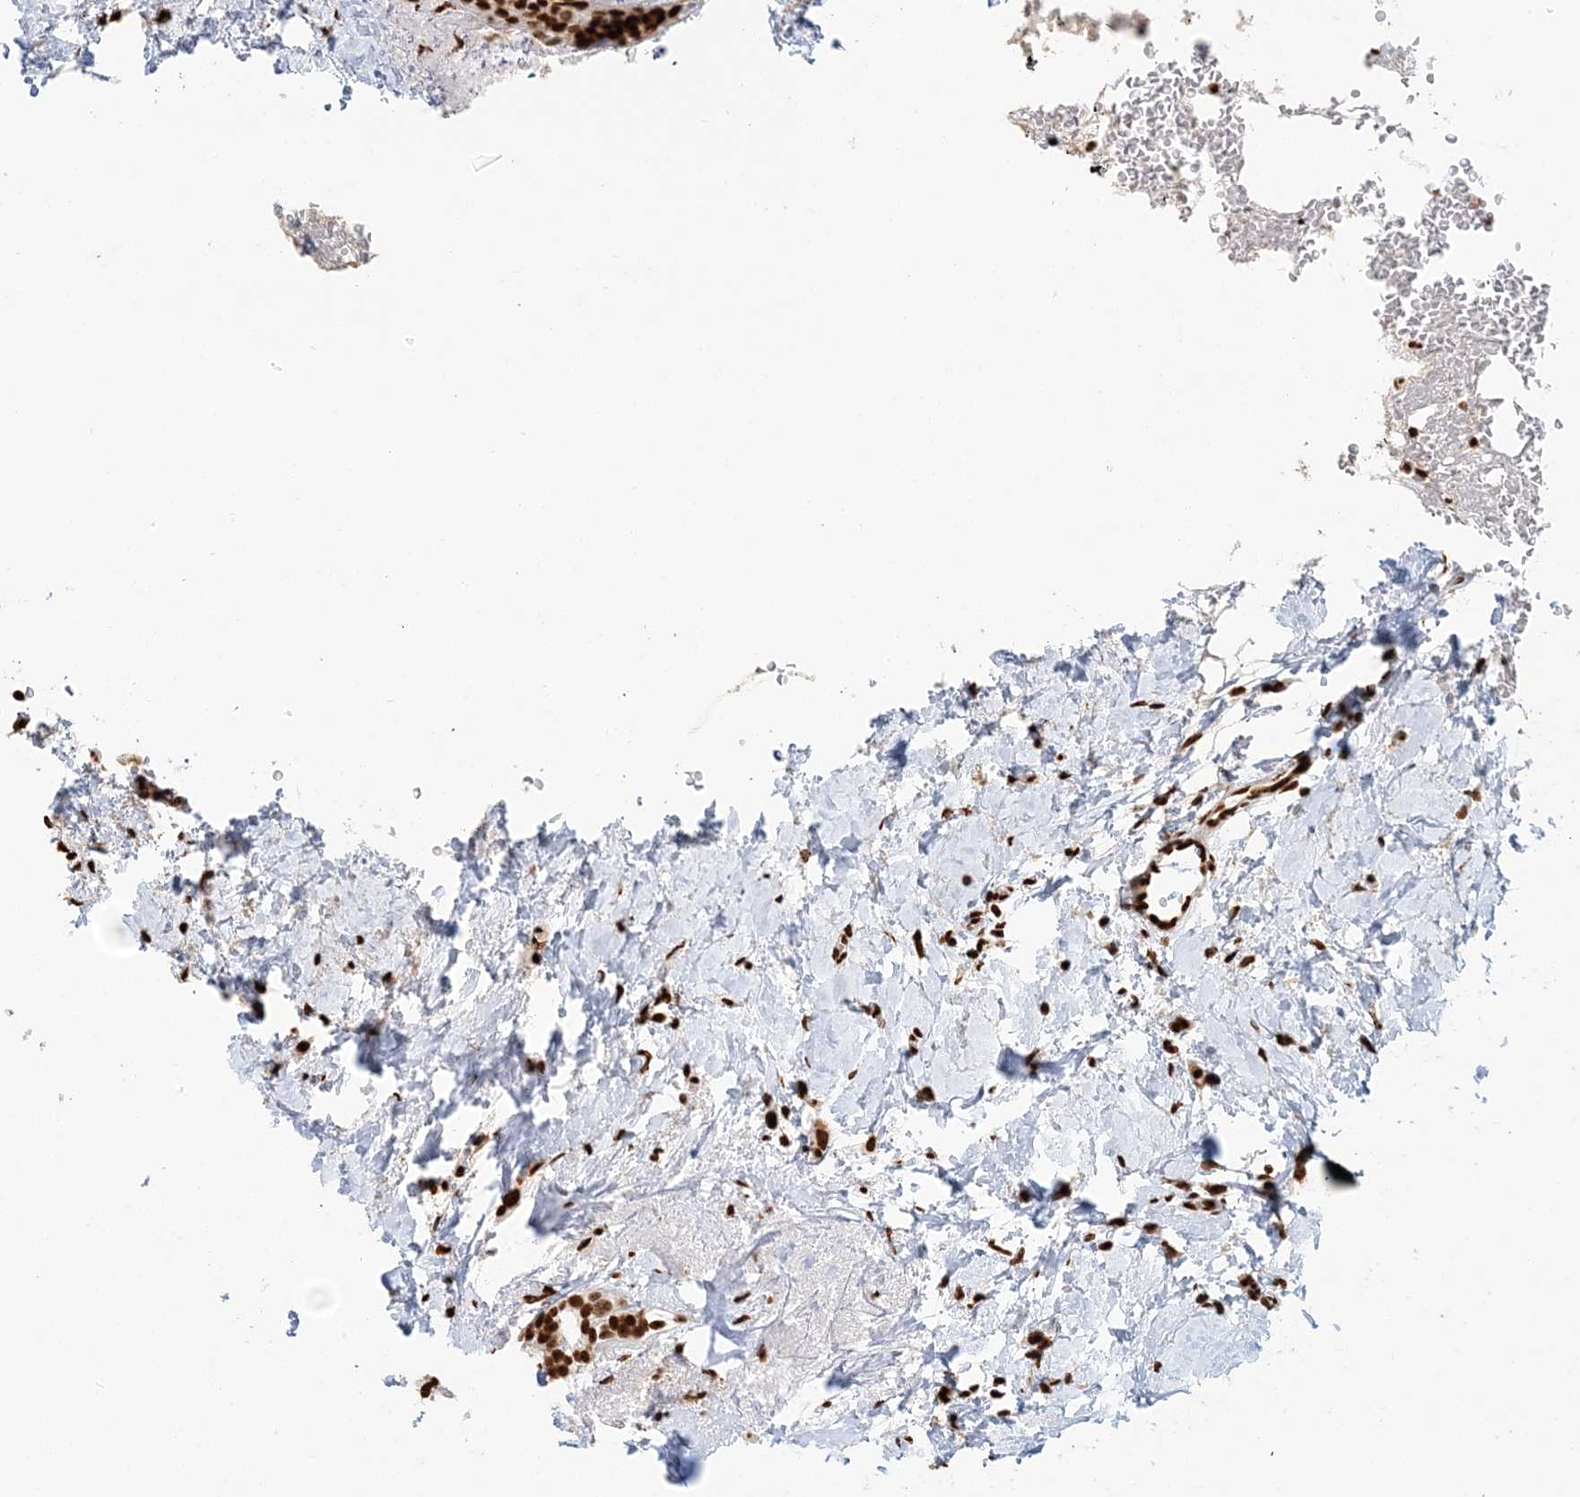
{"staining": {"intensity": "strong", "quantity": ">75%", "location": "nuclear"}, "tissue": "breast cancer", "cell_type": "Tumor cells", "image_type": "cancer", "snomed": [{"axis": "morphology", "description": "Lobular carcinoma"}, {"axis": "topography", "description": "Breast"}], "caption": "Protein expression analysis of human lobular carcinoma (breast) reveals strong nuclear positivity in about >75% of tumor cells. Immunohistochemistry stains the protein in brown and the nuclei are stained blue.", "gene": "SUMO2", "patient": {"sex": "female", "age": 47}}